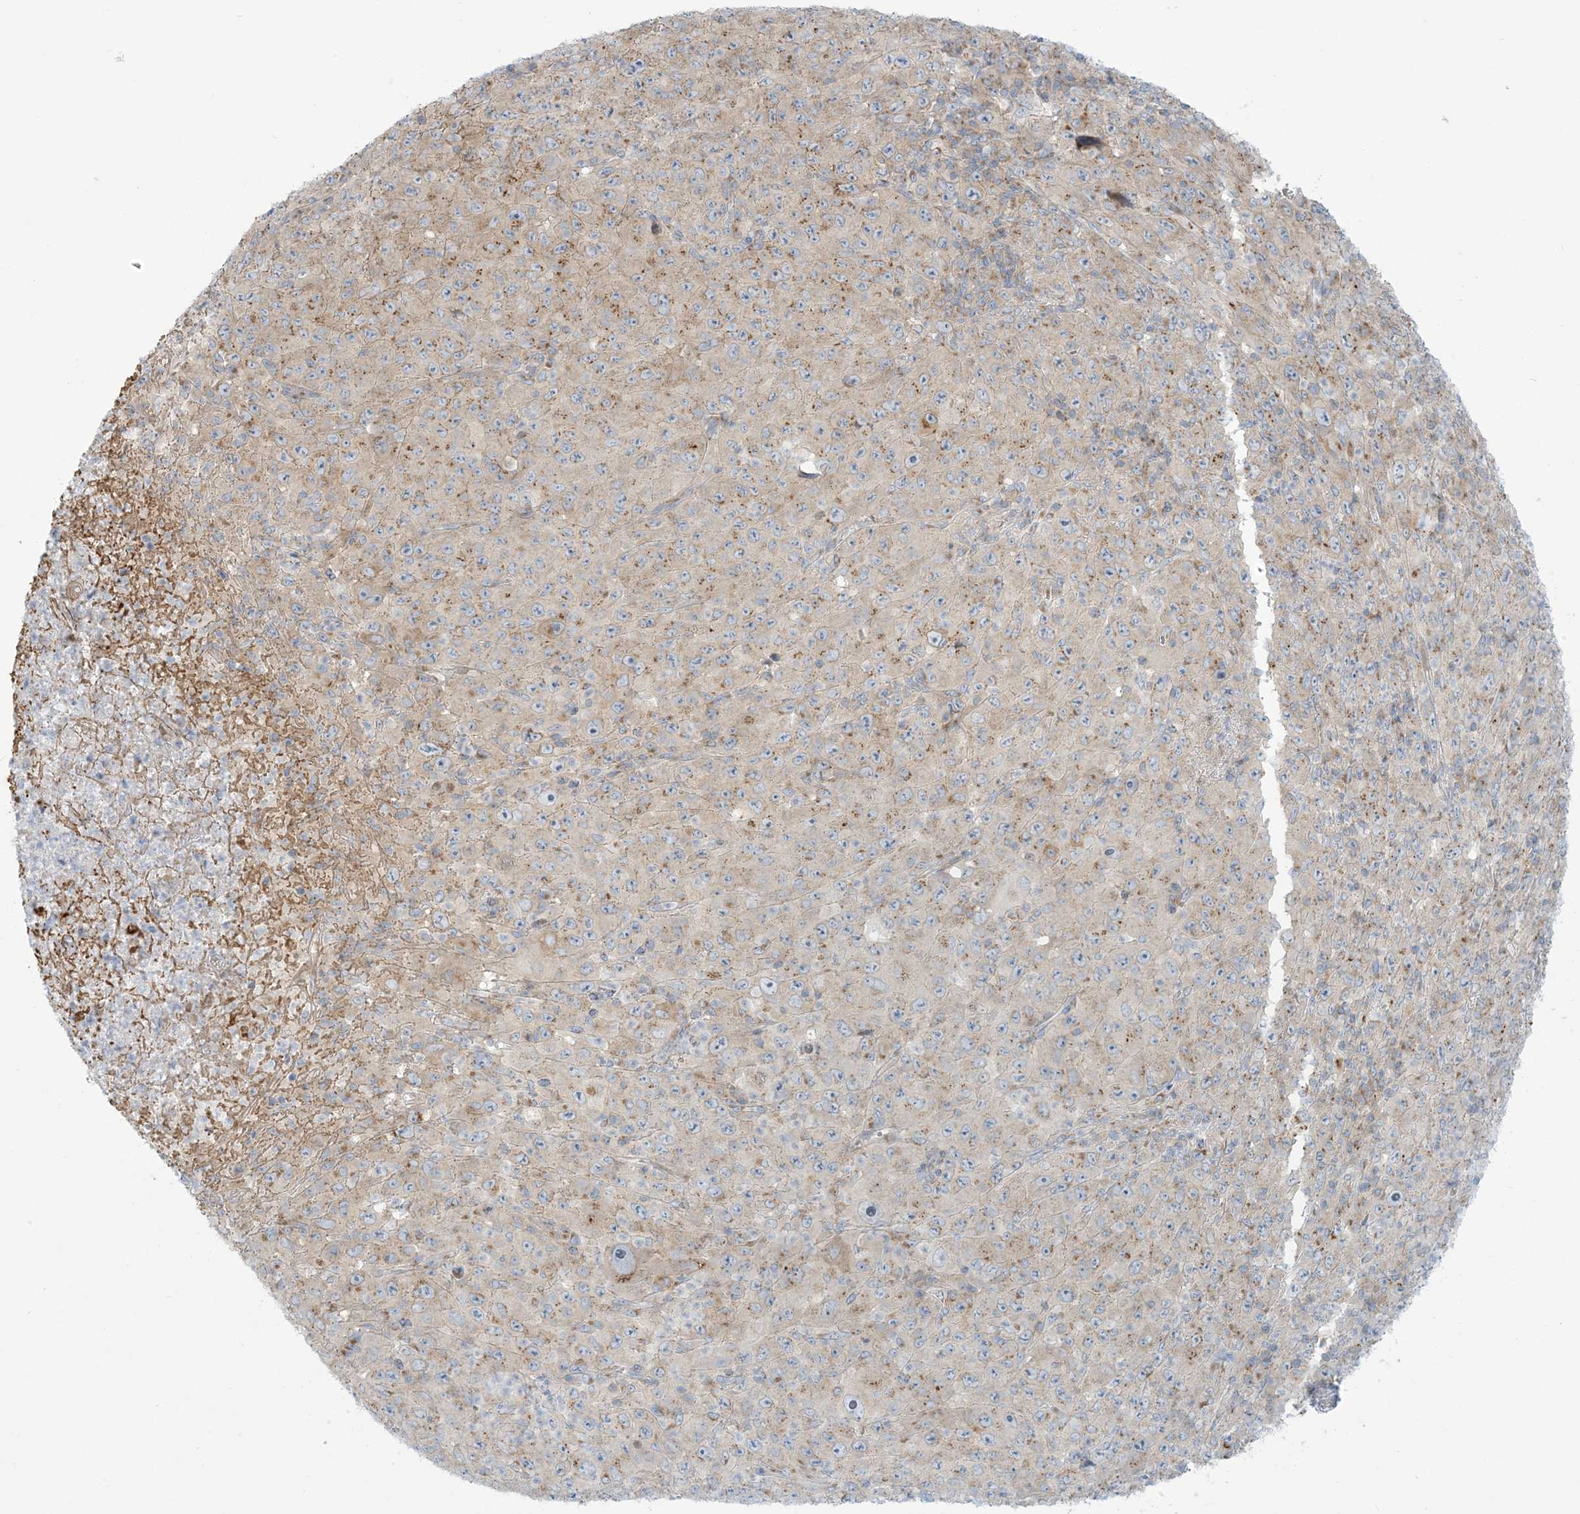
{"staining": {"intensity": "moderate", "quantity": "25%-75%", "location": "cytoplasmic/membranous"}, "tissue": "melanoma", "cell_type": "Tumor cells", "image_type": "cancer", "snomed": [{"axis": "morphology", "description": "Malignant melanoma, Metastatic site"}, {"axis": "topography", "description": "Skin"}], "caption": "DAB immunohistochemical staining of human malignant melanoma (metastatic site) demonstrates moderate cytoplasmic/membranous protein expression in approximately 25%-75% of tumor cells. The protein is shown in brown color, while the nuclei are stained blue.", "gene": "AFTPH", "patient": {"sex": "female", "age": 56}}